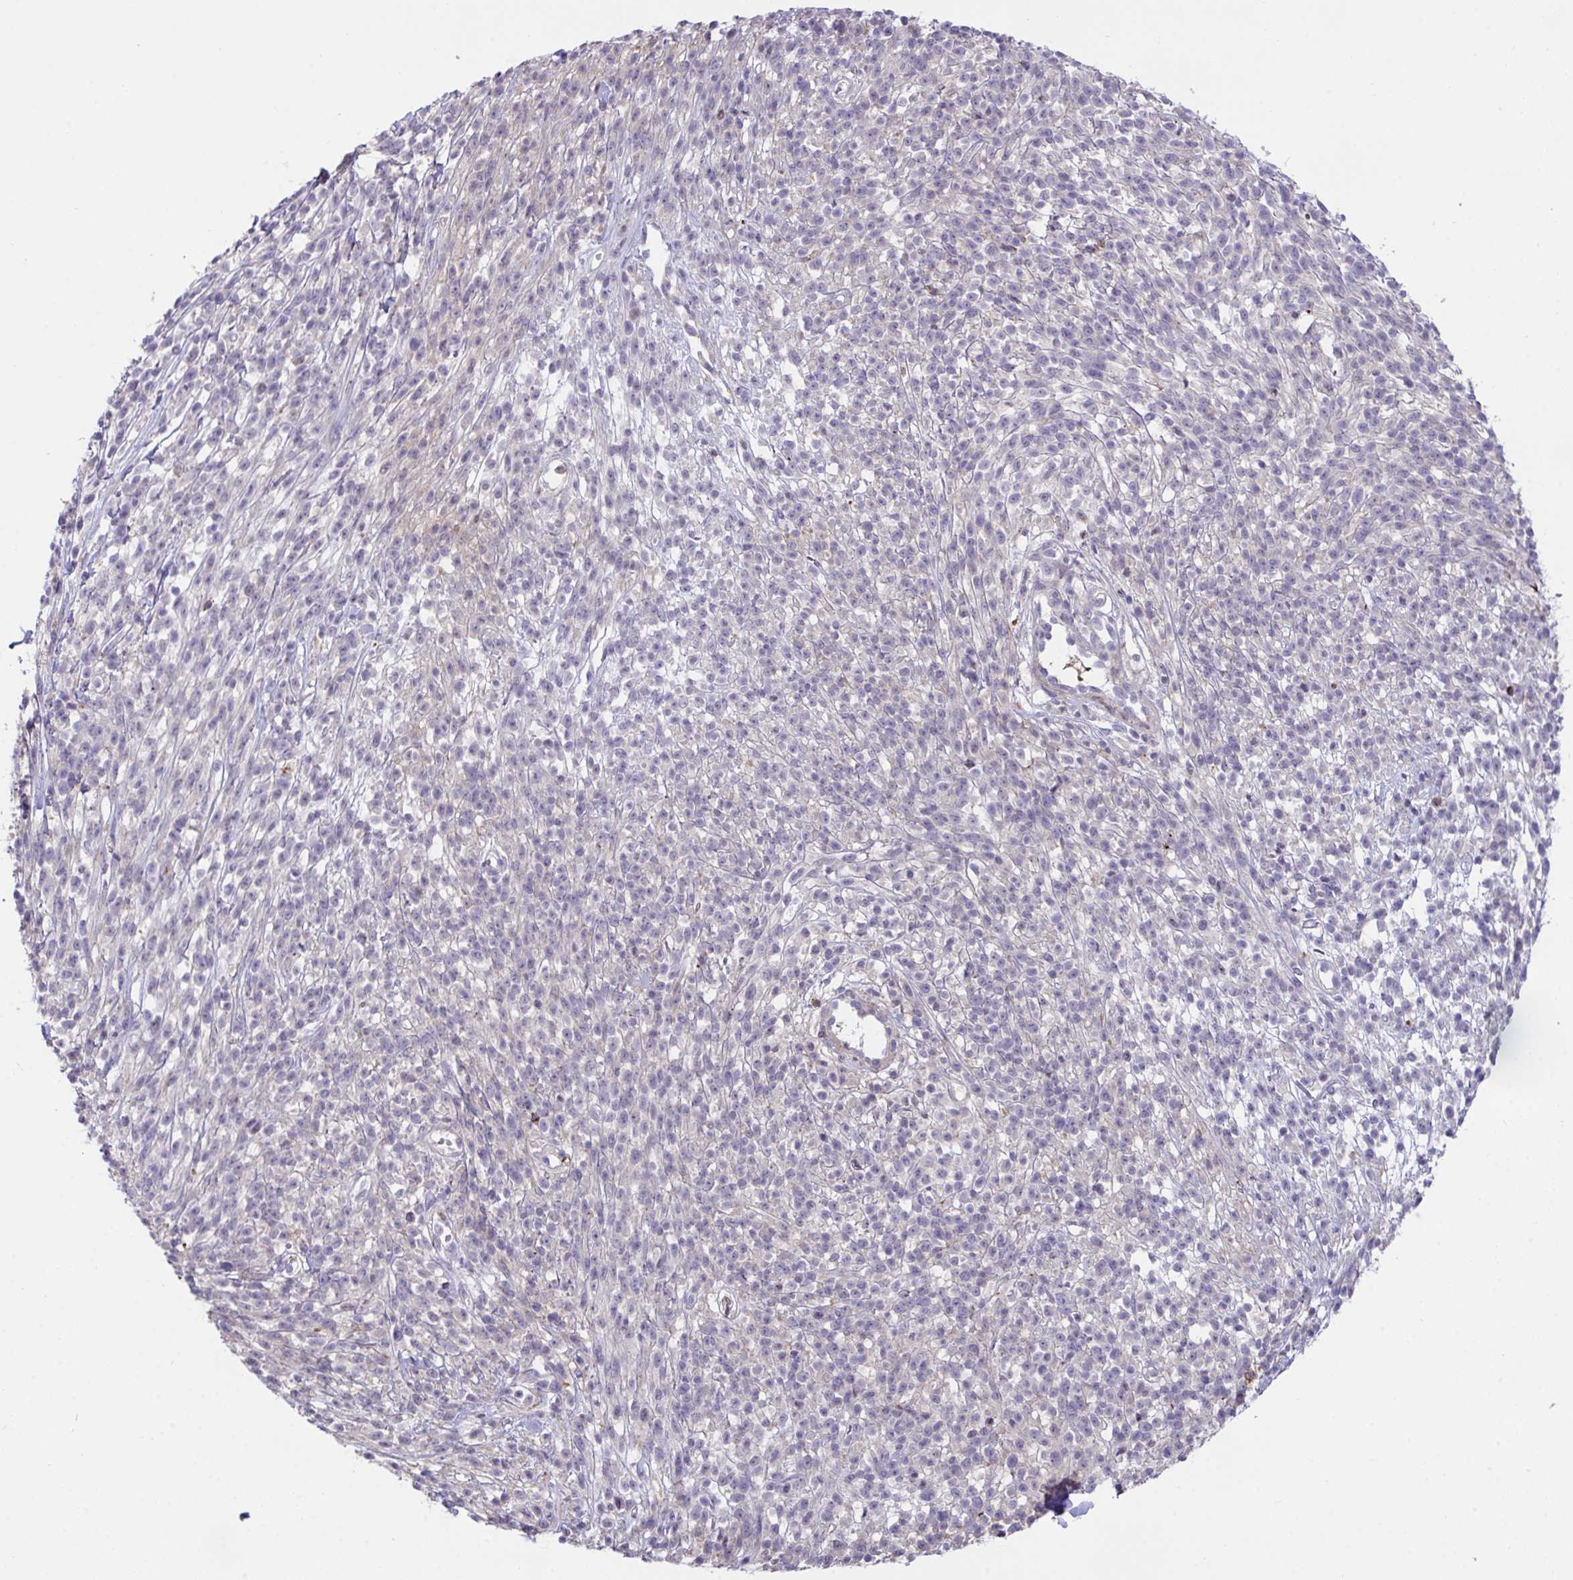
{"staining": {"intensity": "negative", "quantity": "none", "location": "none"}, "tissue": "melanoma", "cell_type": "Tumor cells", "image_type": "cancer", "snomed": [{"axis": "morphology", "description": "Malignant melanoma, NOS"}, {"axis": "topography", "description": "Skin"}, {"axis": "topography", "description": "Skin of trunk"}], "caption": "Immunohistochemical staining of melanoma reveals no significant expression in tumor cells.", "gene": "PPIH", "patient": {"sex": "male", "age": 74}}